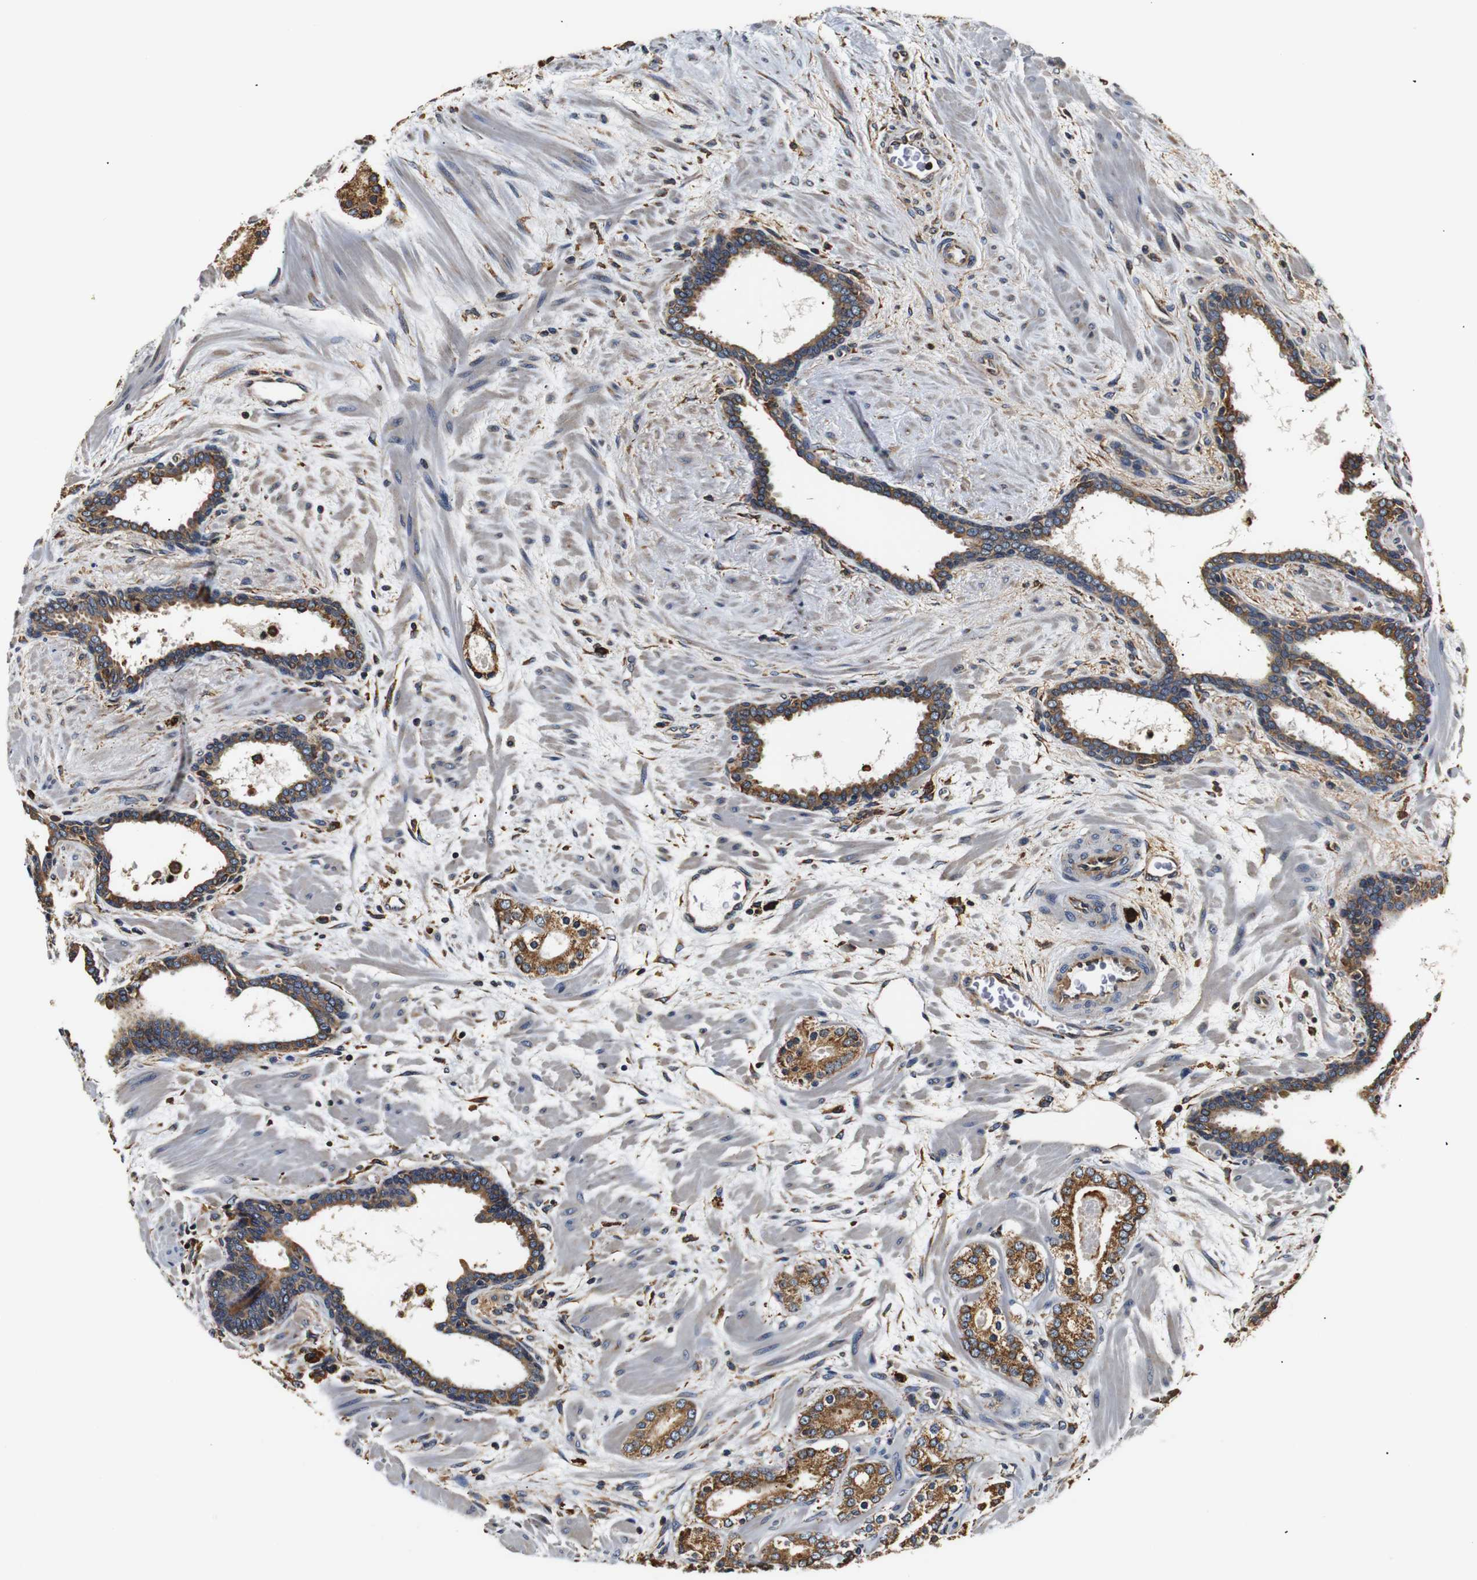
{"staining": {"intensity": "moderate", "quantity": ">75%", "location": "cytoplasmic/membranous"}, "tissue": "prostate cancer", "cell_type": "Tumor cells", "image_type": "cancer", "snomed": [{"axis": "morphology", "description": "Adenocarcinoma, Low grade"}, {"axis": "topography", "description": "Prostate"}], "caption": "Prostate cancer (low-grade adenocarcinoma) stained with a brown dye shows moderate cytoplasmic/membranous positive expression in approximately >75% of tumor cells.", "gene": "HHIP", "patient": {"sex": "male", "age": 63}}